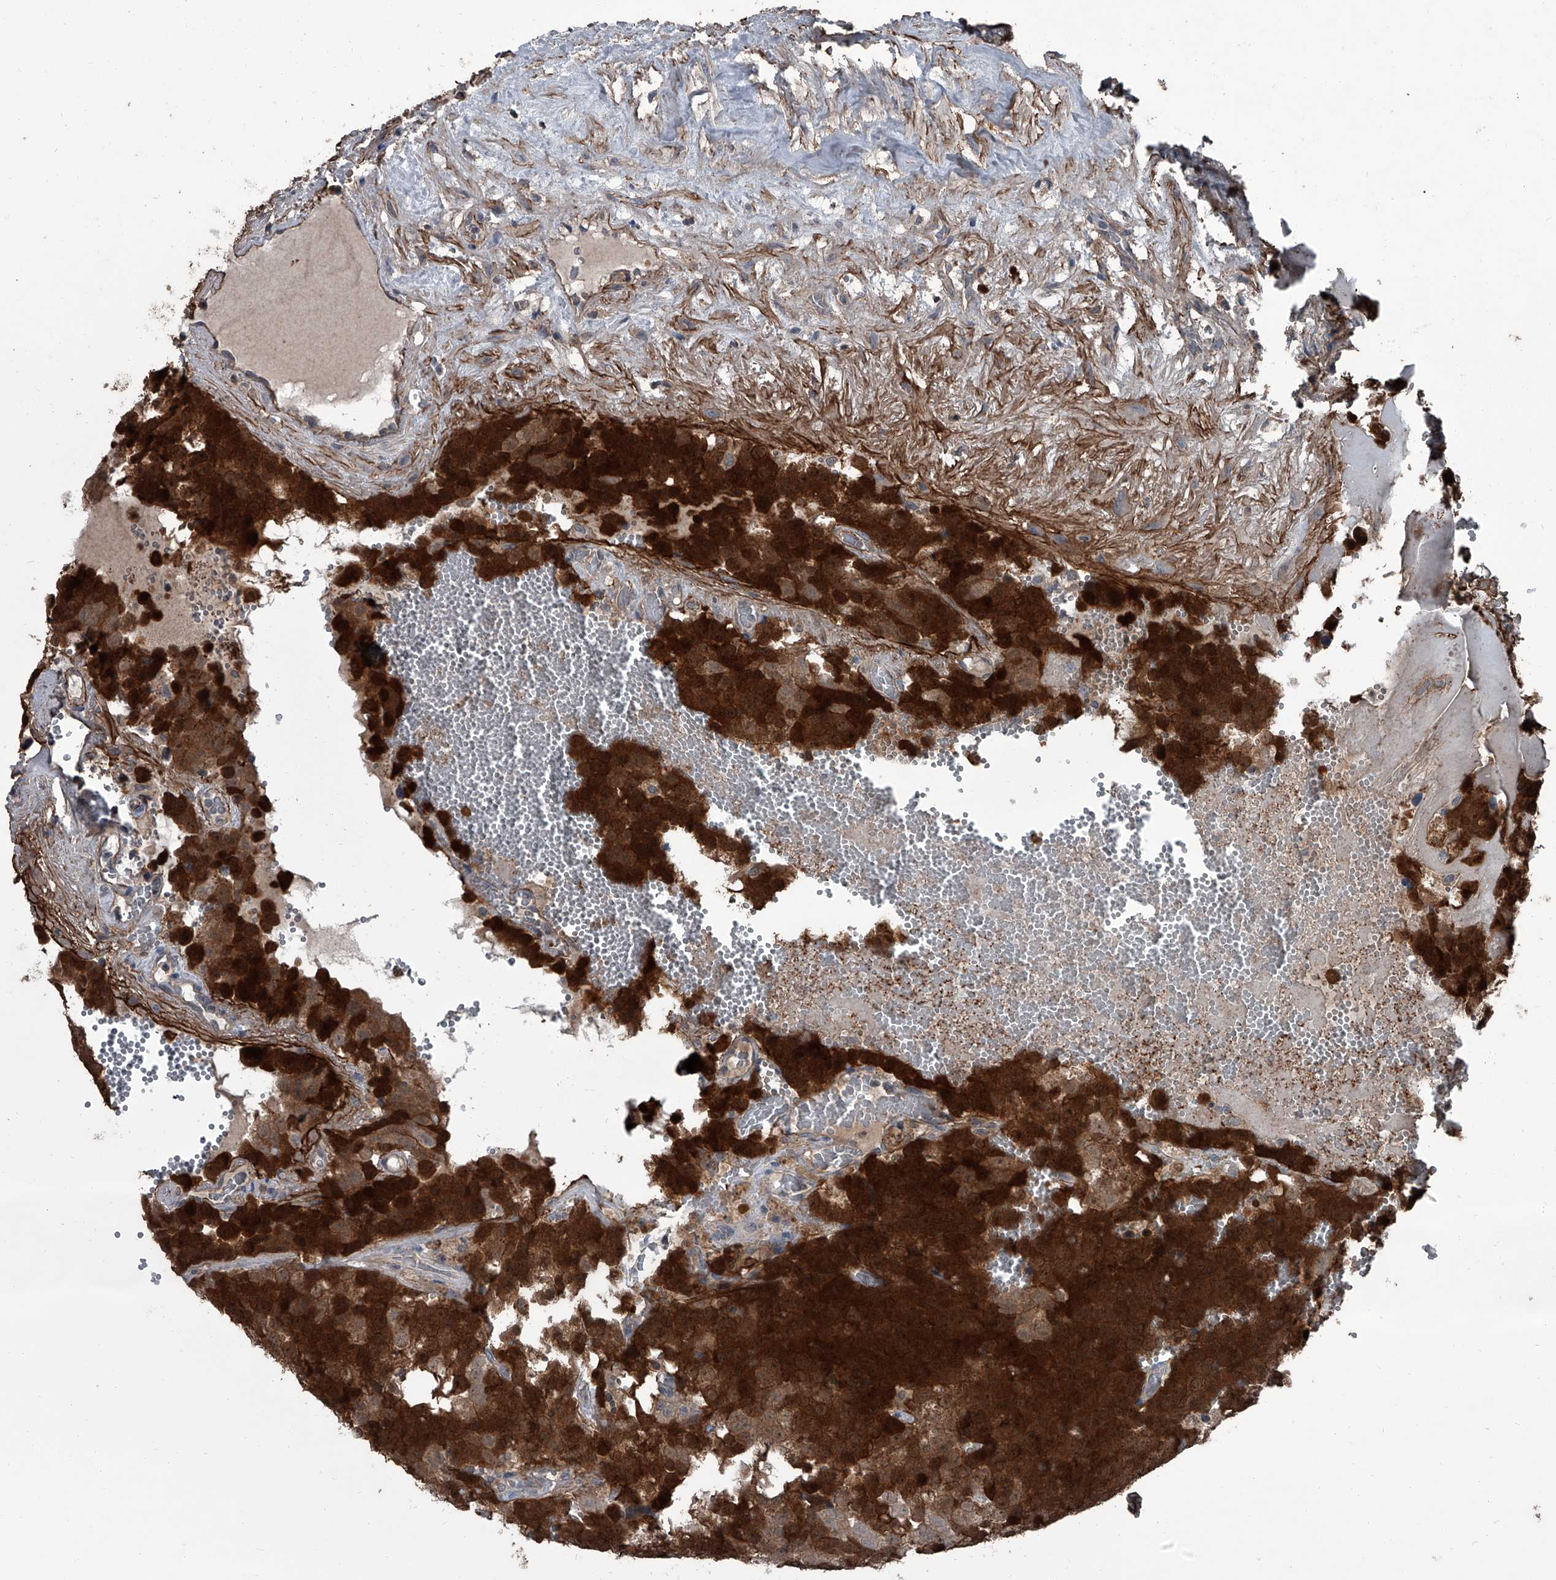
{"staining": {"intensity": "strong", "quantity": ">75%", "location": "cytoplasmic/membranous"}, "tissue": "testis cancer", "cell_type": "Tumor cells", "image_type": "cancer", "snomed": [{"axis": "morphology", "description": "Seminoma, NOS"}, {"axis": "topography", "description": "Testis"}], "caption": "Human testis cancer (seminoma) stained with a protein marker reveals strong staining in tumor cells.", "gene": "OARD1", "patient": {"sex": "male", "age": 71}}